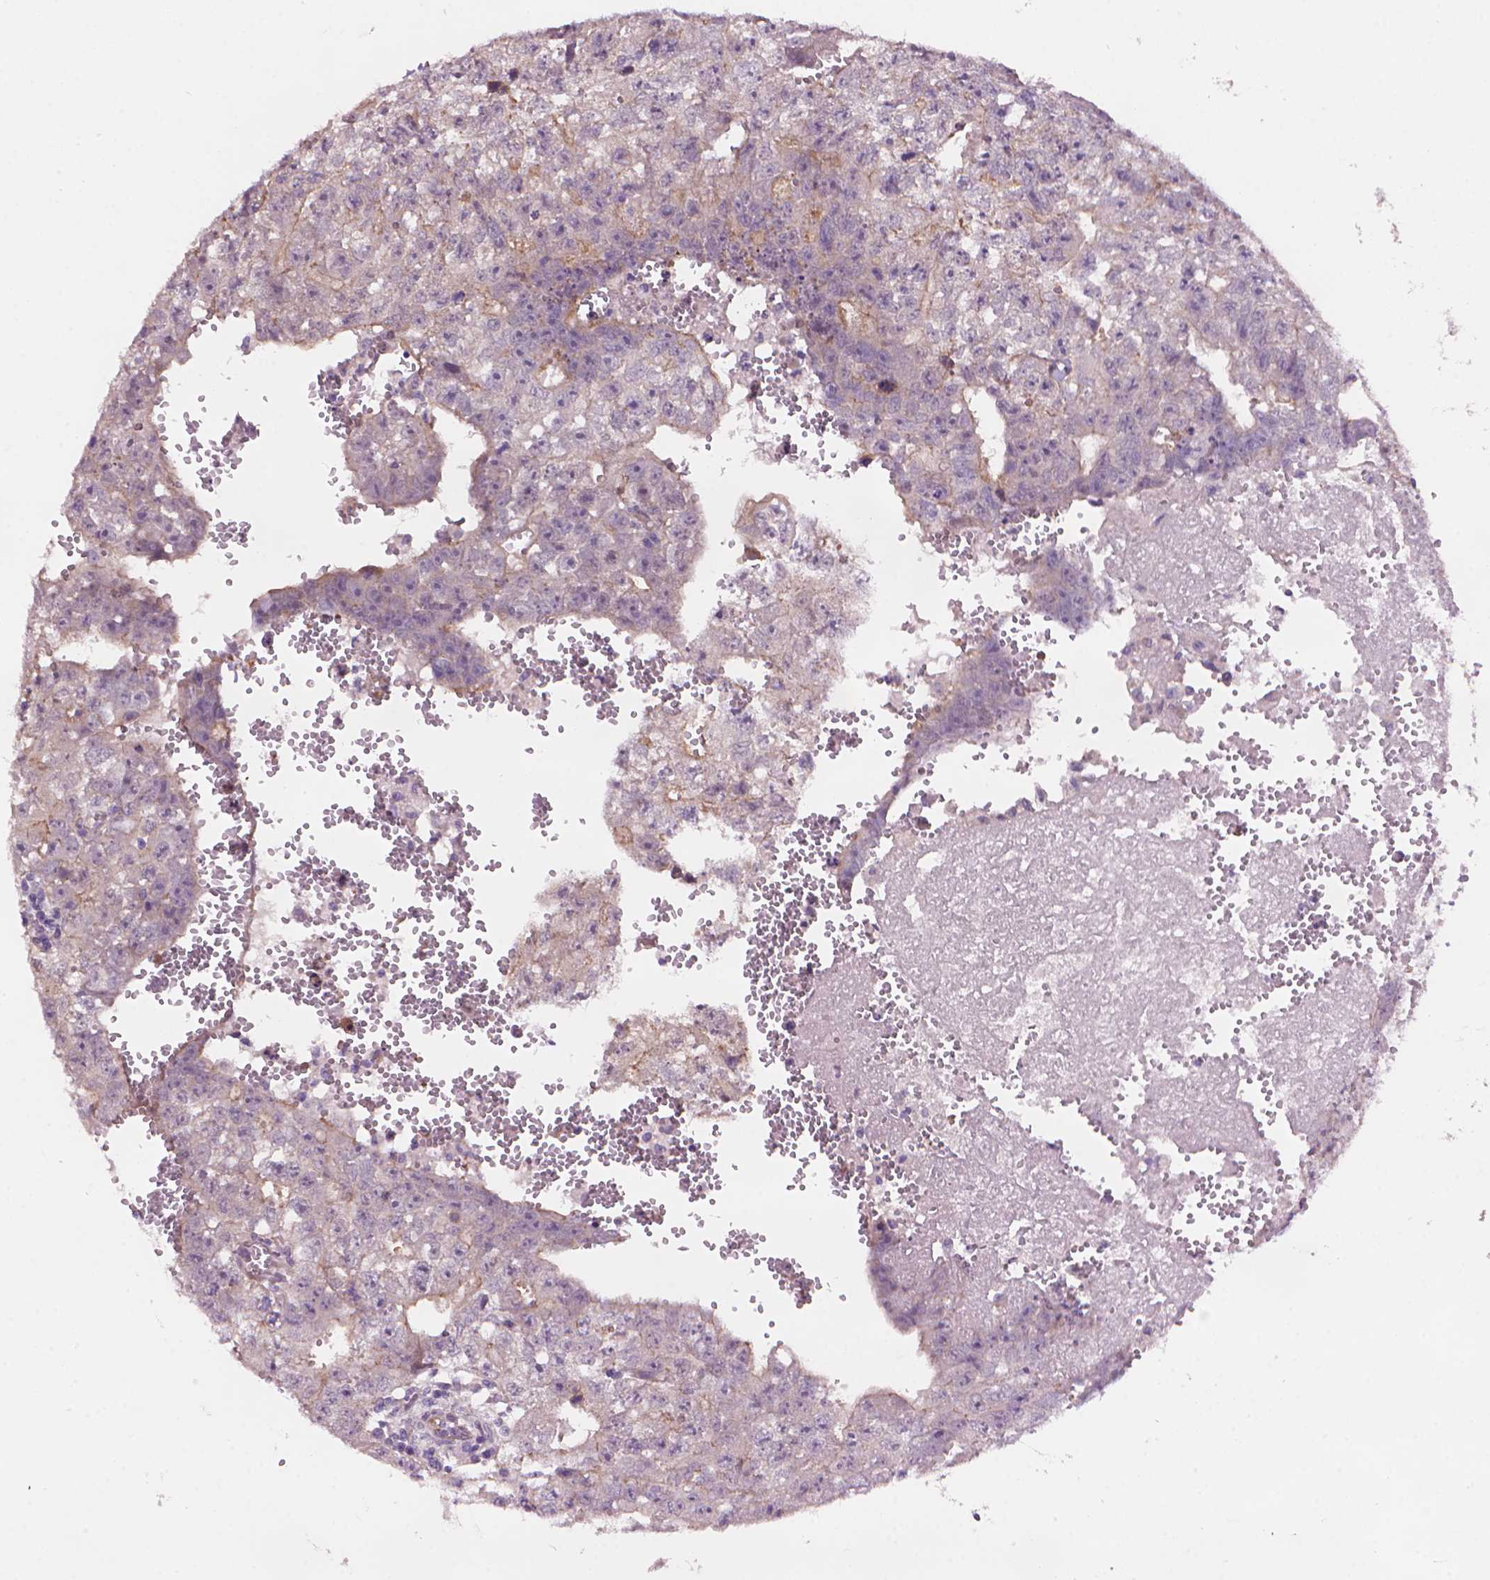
{"staining": {"intensity": "weak", "quantity": "<25%", "location": "cytoplasmic/membranous"}, "tissue": "testis cancer", "cell_type": "Tumor cells", "image_type": "cancer", "snomed": [{"axis": "morphology", "description": "Carcinoma, Embryonal, NOS"}, {"axis": "morphology", "description": "Teratoma, malignant, NOS"}, {"axis": "topography", "description": "Testis"}], "caption": "IHC of embryonal carcinoma (testis) displays no positivity in tumor cells. (Stains: DAB (3,3'-diaminobenzidine) immunohistochemistry with hematoxylin counter stain, Microscopy: brightfield microscopy at high magnification).", "gene": "AMMECR1", "patient": {"sex": "male", "age": 24}}